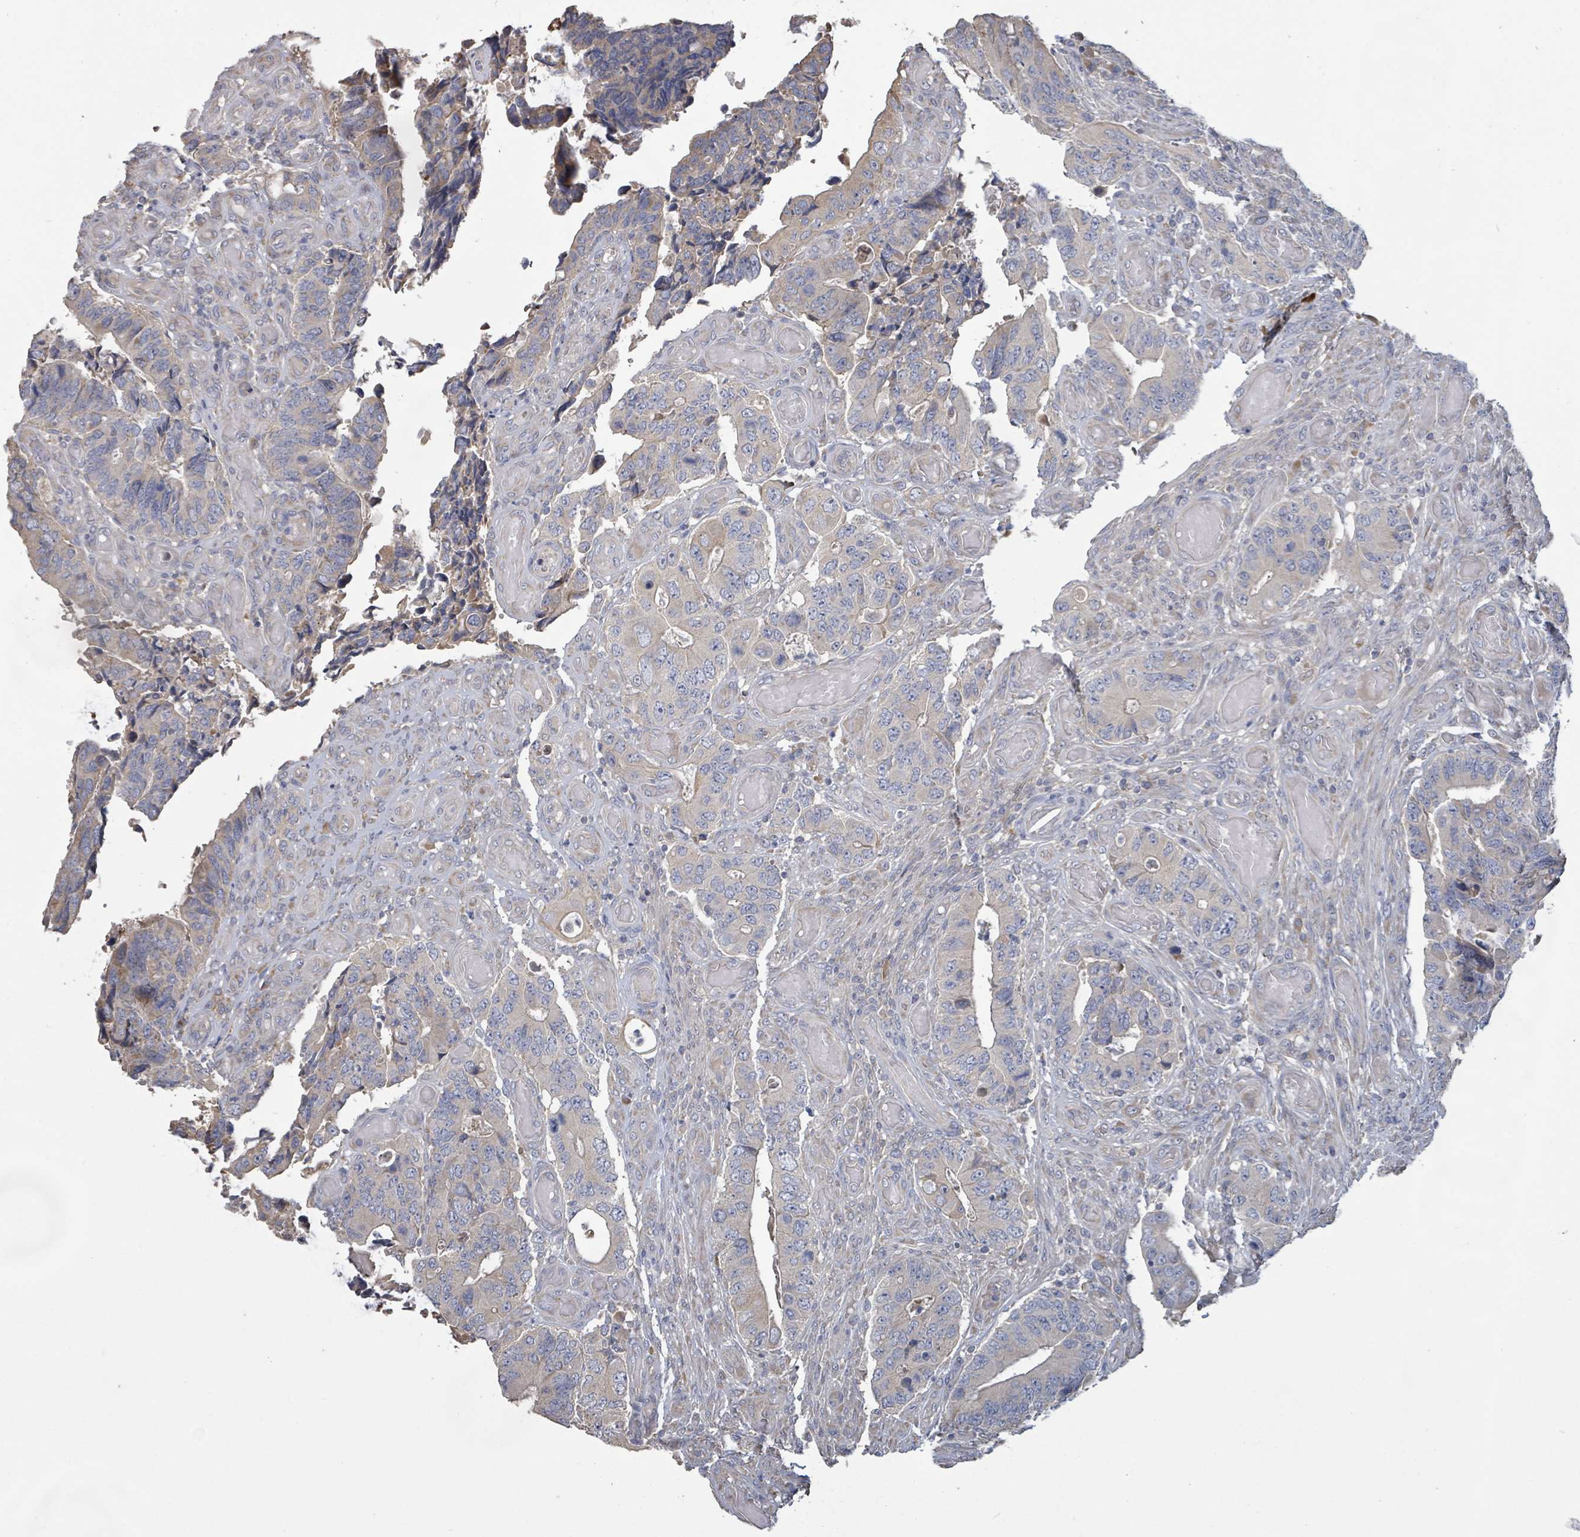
{"staining": {"intensity": "weak", "quantity": "<25%", "location": "cytoplasmic/membranous"}, "tissue": "colorectal cancer", "cell_type": "Tumor cells", "image_type": "cancer", "snomed": [{"axis": "morphology", "description": "Adenocarcinoma, NOS"}, {"axis": "topography", "description": "Colon"}], "caption": "Immunohistochemistry of colorectal cancer reveals no positivity in tumor cells.", "gene": "KCNS2", "patient": {"sex": "male", "age": 87}}